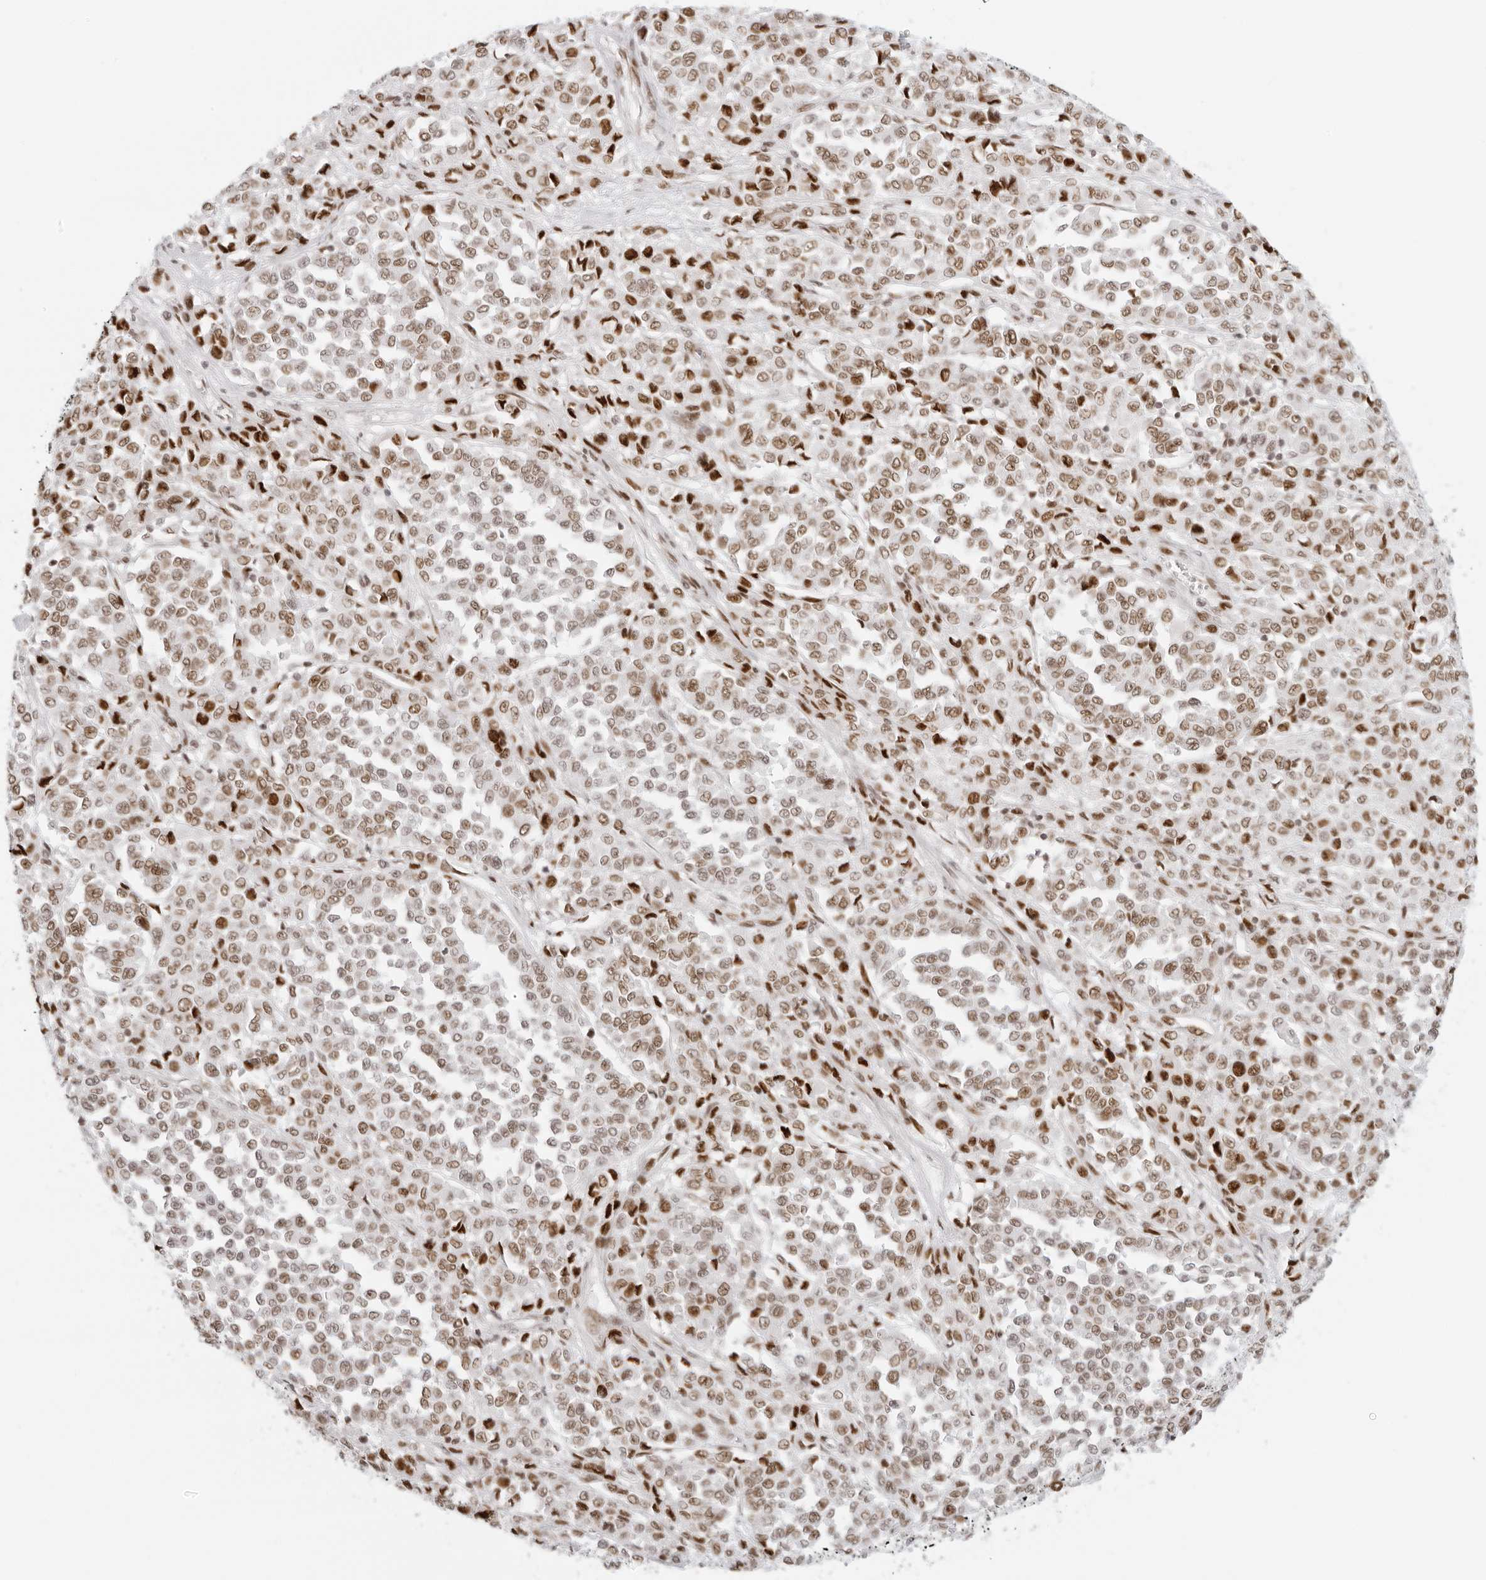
{"staining": {"intensity": "moderate", "quantity": ">75%", "location": "nuclear"}, "tissue": "melanoma", "cell_type": "Tumor cells", "image_type": "cancer", "snomed": [{"axis": "morphology", "description": "Malignant melanoma, Metastatic site"}, {"axis": "topography", "description": "Pancreas"}], "caption": "Malignant melanoma (metastatic site) stained with IHC shows moderate nuclear staining in approximately >75% of tumor cells.", "gene": "RCC1", "patient": {"sex": "female", "age": 30}}